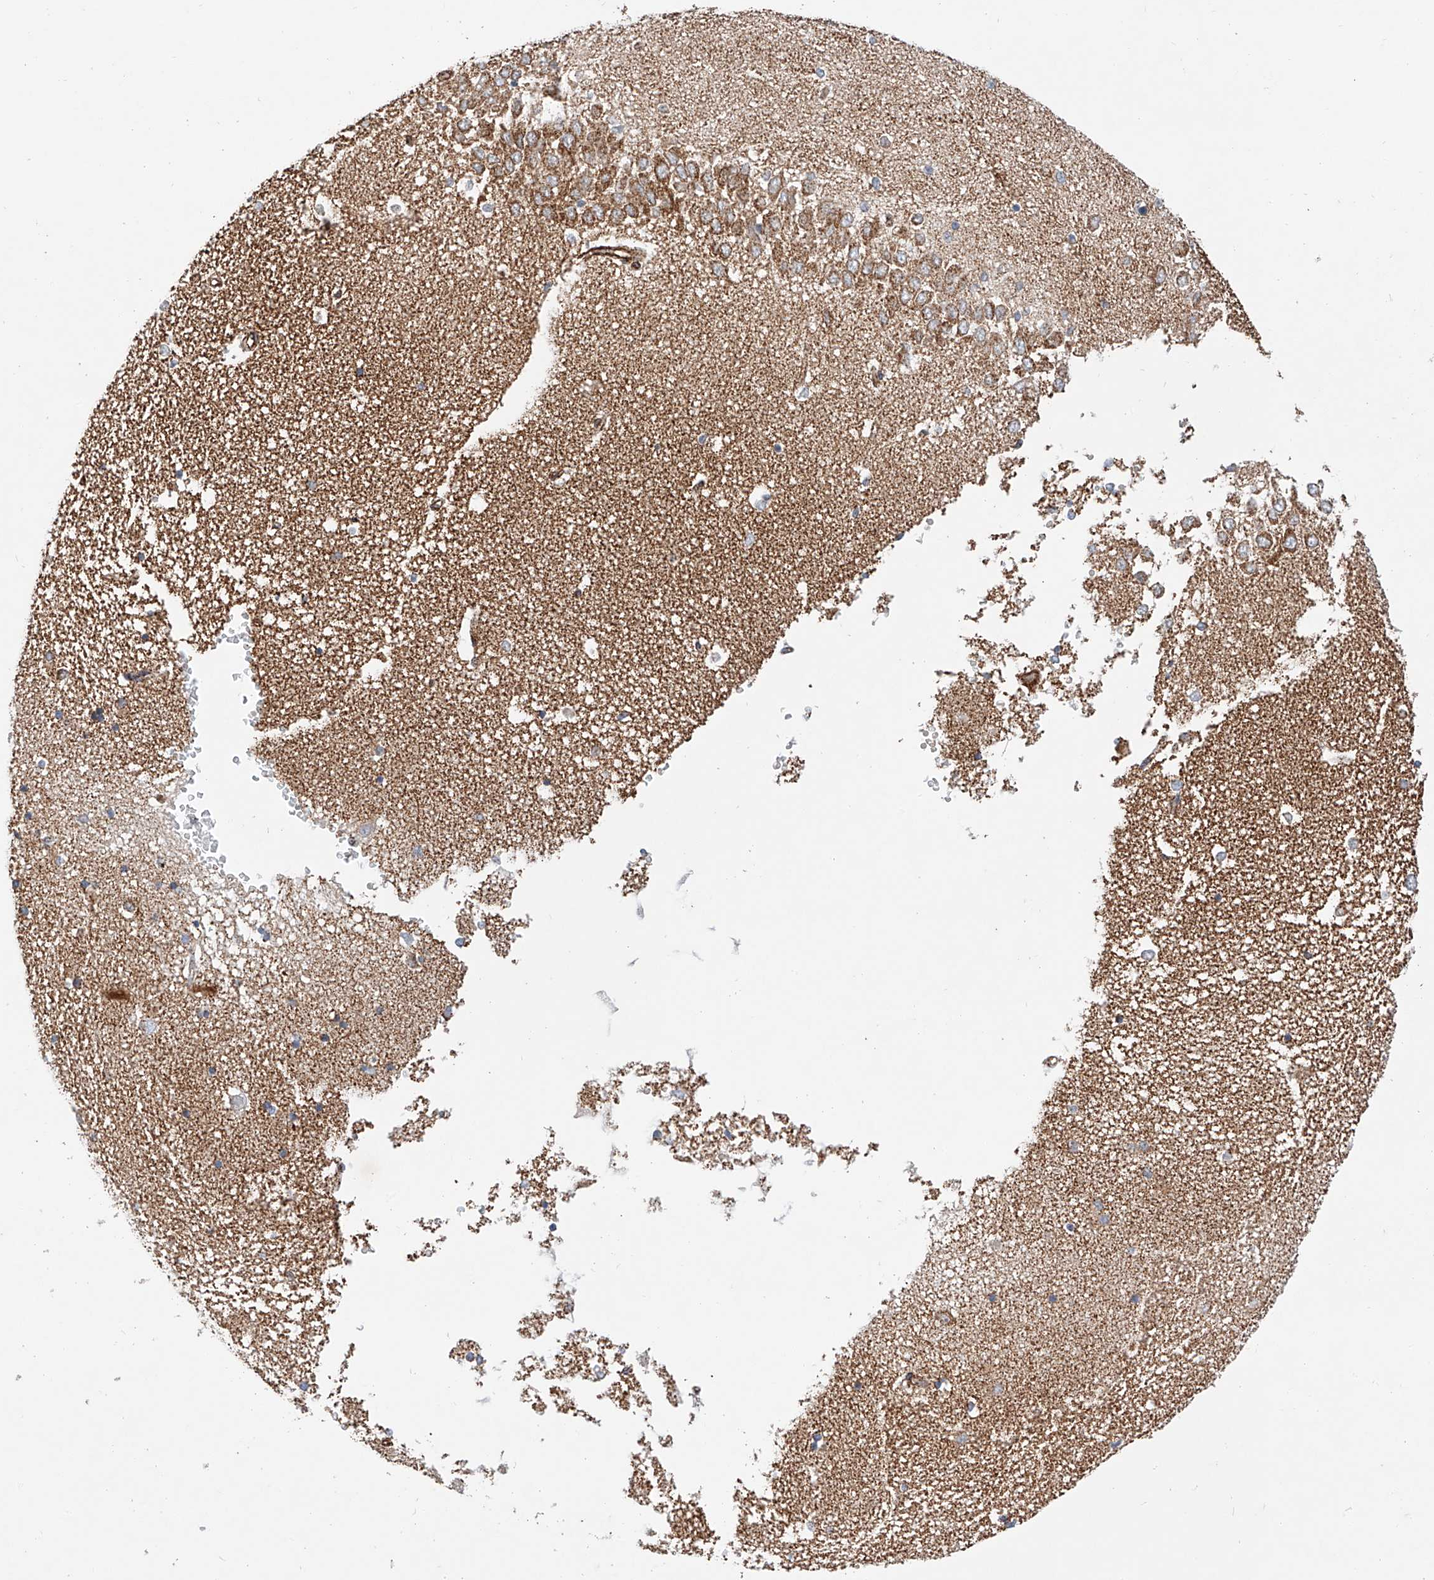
{"staining": {"intensity": "weak", "quantity": "25%-75%", "location": "cytoplasmic/membranous"}, "tissue": "hippocampus", "cell_type": "Glial cells", "image_type": "normal", "snomed": [{"axis": "morphology", "description": "Normal tissue, NOS"}, {"axis": "topography", "description": "Hippocampus"}], "caption": "Immunohistochemical staining of unremarkable human hippocampus exhibits 25%-75% levels of weak cytoplasmic/membranous protein staining in about 25%-75% of glial cells. (DAB = brown stain, brightfield microscopy at high magnification).", "gene": "NDUFV3", "patient": {"sex": "male", "age": 45}}